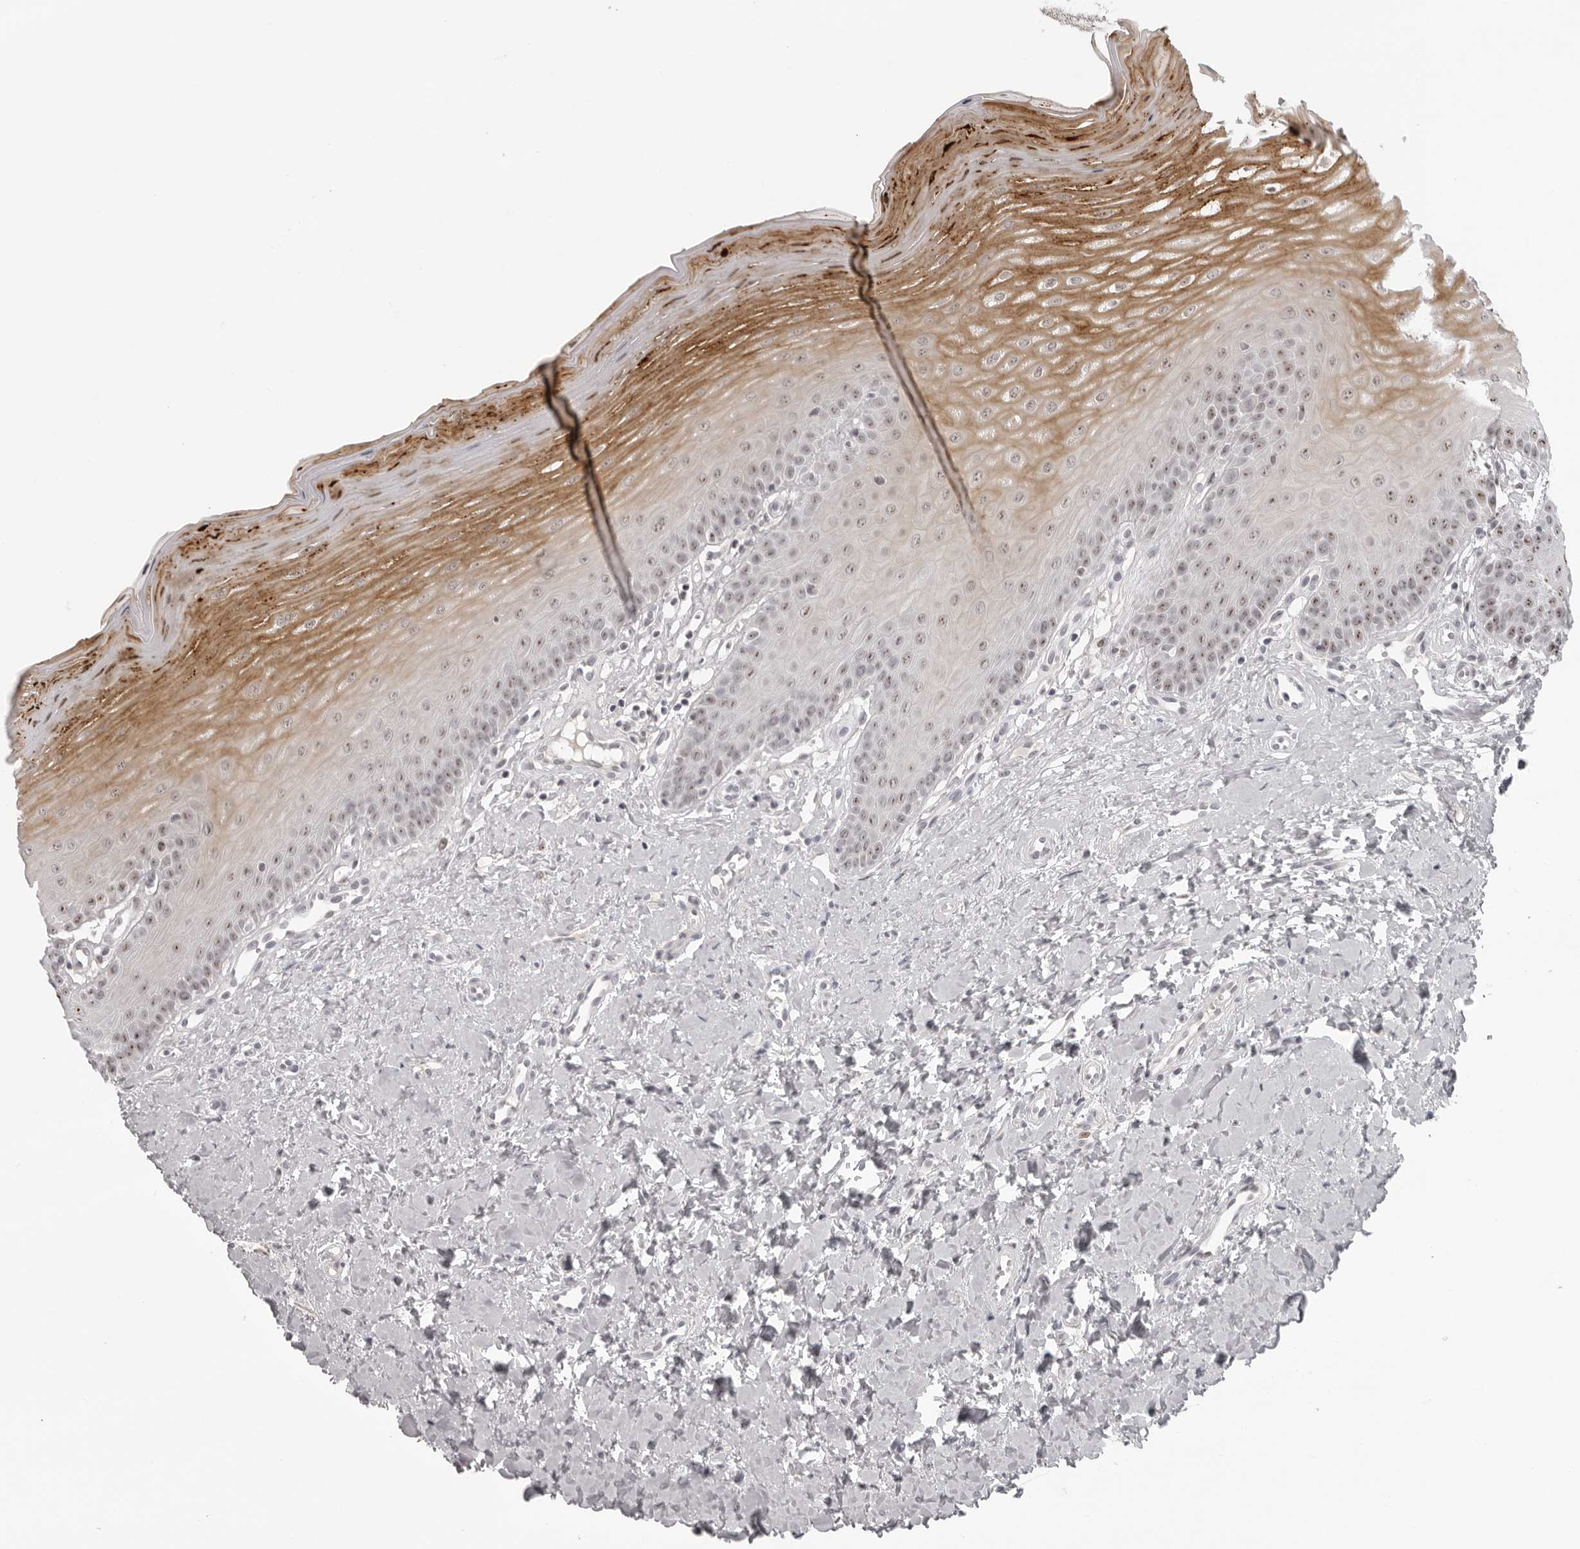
{"staining": {"intensity": "moderate", "quantity": ">75%", "location": "cytoplasmic/membranous,nuclear"}, "tissue": "oral mucosa", "cell_type": "Squamous epithelial cells", "image_type": "normal", "snomed": [{"axis": "morphology", "description": "Normal tissue, NOS"}, {"axis": "topography", "description": "Oral tissue"}], "caption": "Unremarkable oral mucosa shows moderate cytoplasmic/membranous,nuclear positivity in approximately >75% of squamous epithelial cells, visualized by immunohistochemistry. (IHC, brightfield microscopy, high magnification).", "gene": "HELZ", "patient": {"sex": "female", "age": 39}}